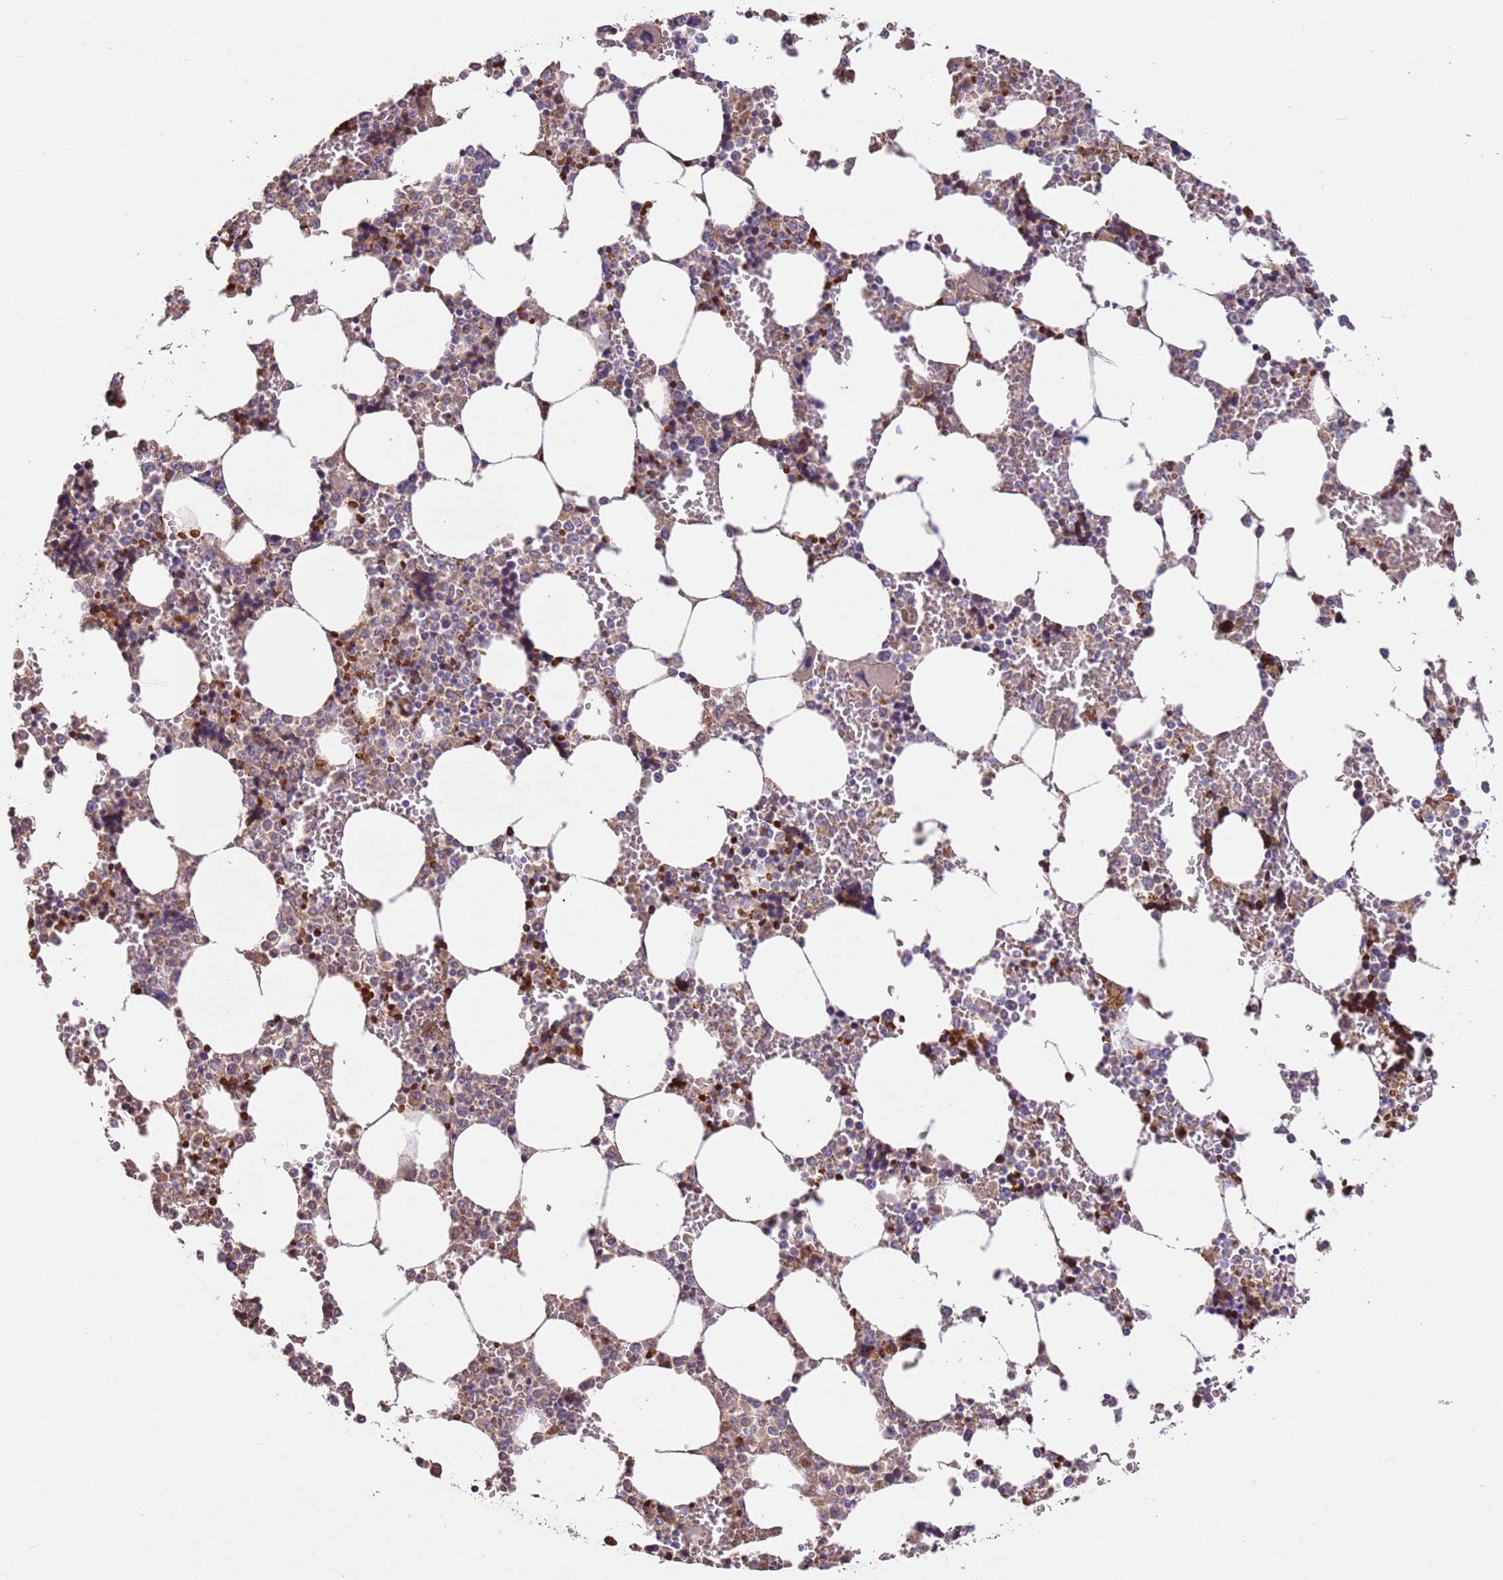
{"staining": {"intensity": "moderate", "quantity": "<25%", "location": "cytoplasmic/membranous"}, "tissue": "bone marrow", "cell_type": "Hematopoietic cells", "image_type": "normal", "snomed": [{"axis": "morphology", "description": "Normal tissue, NOS"}, {"axis": "topography", "description": "Bone marrow"}], "caption": "Bone marrow was stained to show a protein in brown. There is low levels of moderate cytoplasmic/membranous staining in about <25% of hematopoietic cells. (DAB (3,3'-diaminobenzidine) IHC, brown staining for protein, blue staining for nuclei).", "gene": "PIGA", "patient": {"sex": "male", "age": 64}}